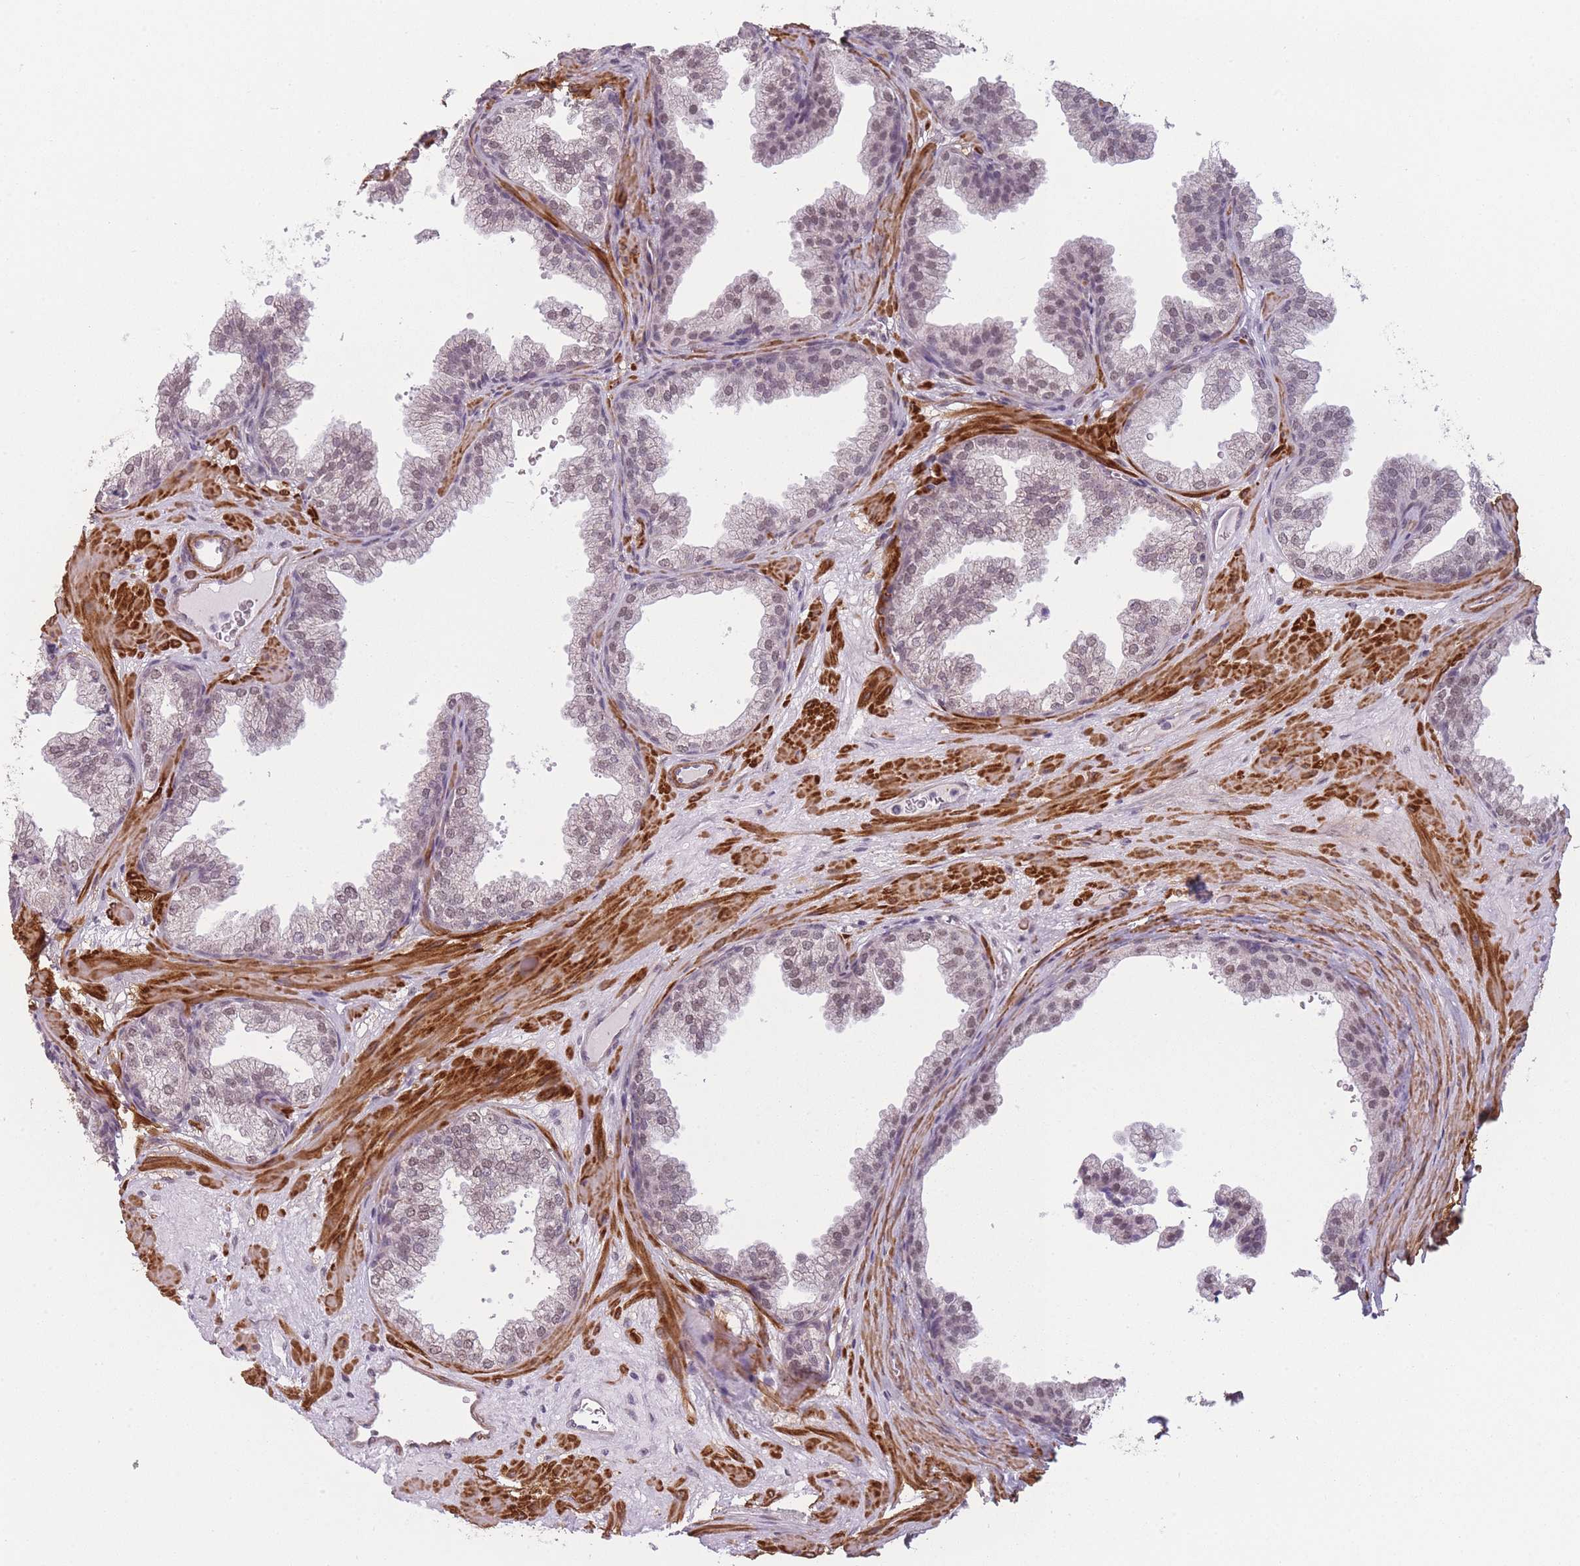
{"staining": {"intensity": "weak", "quantity": "25%-75%", "location": "nuclear"}, "tissue": "prostate", "cell_type": "Glandular cells", "image_type": "normal", "snomed": [{"axis": "morphology", "description": "Normal tissue, NOS"}, {"axis": "topography", "description": "Prostate"}], "caption": "Protein staining of normal prostate exhibits weak nuclear positivity in approximately 25%-75% of glandular cells. The protein of interest is stained brown, and the nuclei are stained in blue (DAB IHC with brightfield microscopy, high magnification).", "gene": "SIN3B", "patient": {"sex": "male", "age": 37}}